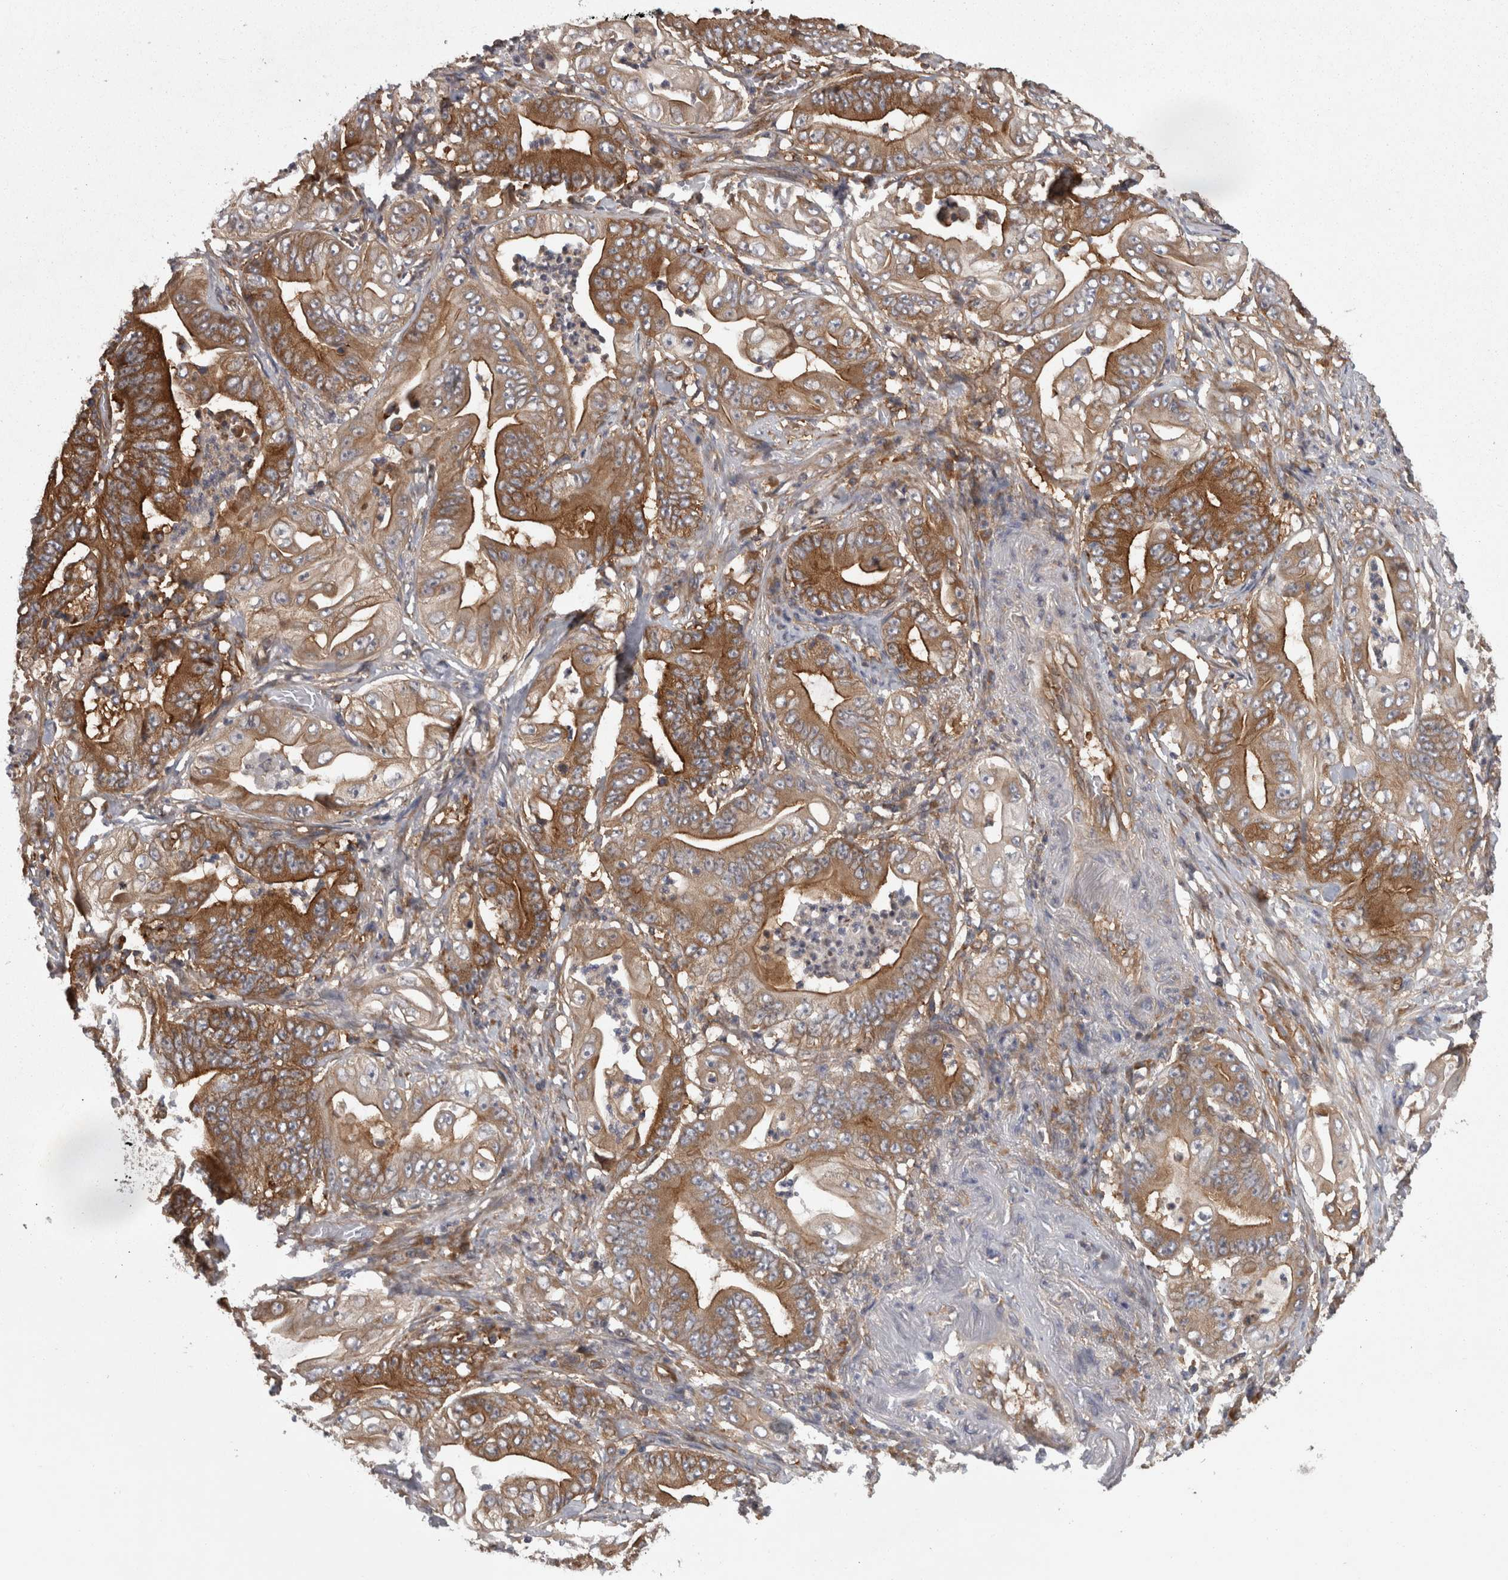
{"staining": {"intensity": "strong", "quantity": ">75%", "location": "cytoplasmic/membranous"}, "tissue": "stomach cancer", "cell_type": "Tumor cells", "image_type": "cancer", "snomed": [{"axis": "morphology", "description": "Adenocarcinoma, NOS"}, {"axis": "topography", "description": "Stomach"}], "caption": "Approximately >75% of tumor cells in human stomach cancer (adenocarcinoma) reveal strong cytoplasmic/membranous protein positivity as visualized by brown immunohistochemical staining.", "gene": "SMCR8", "patient": {"sex": "female", "age": 73}}